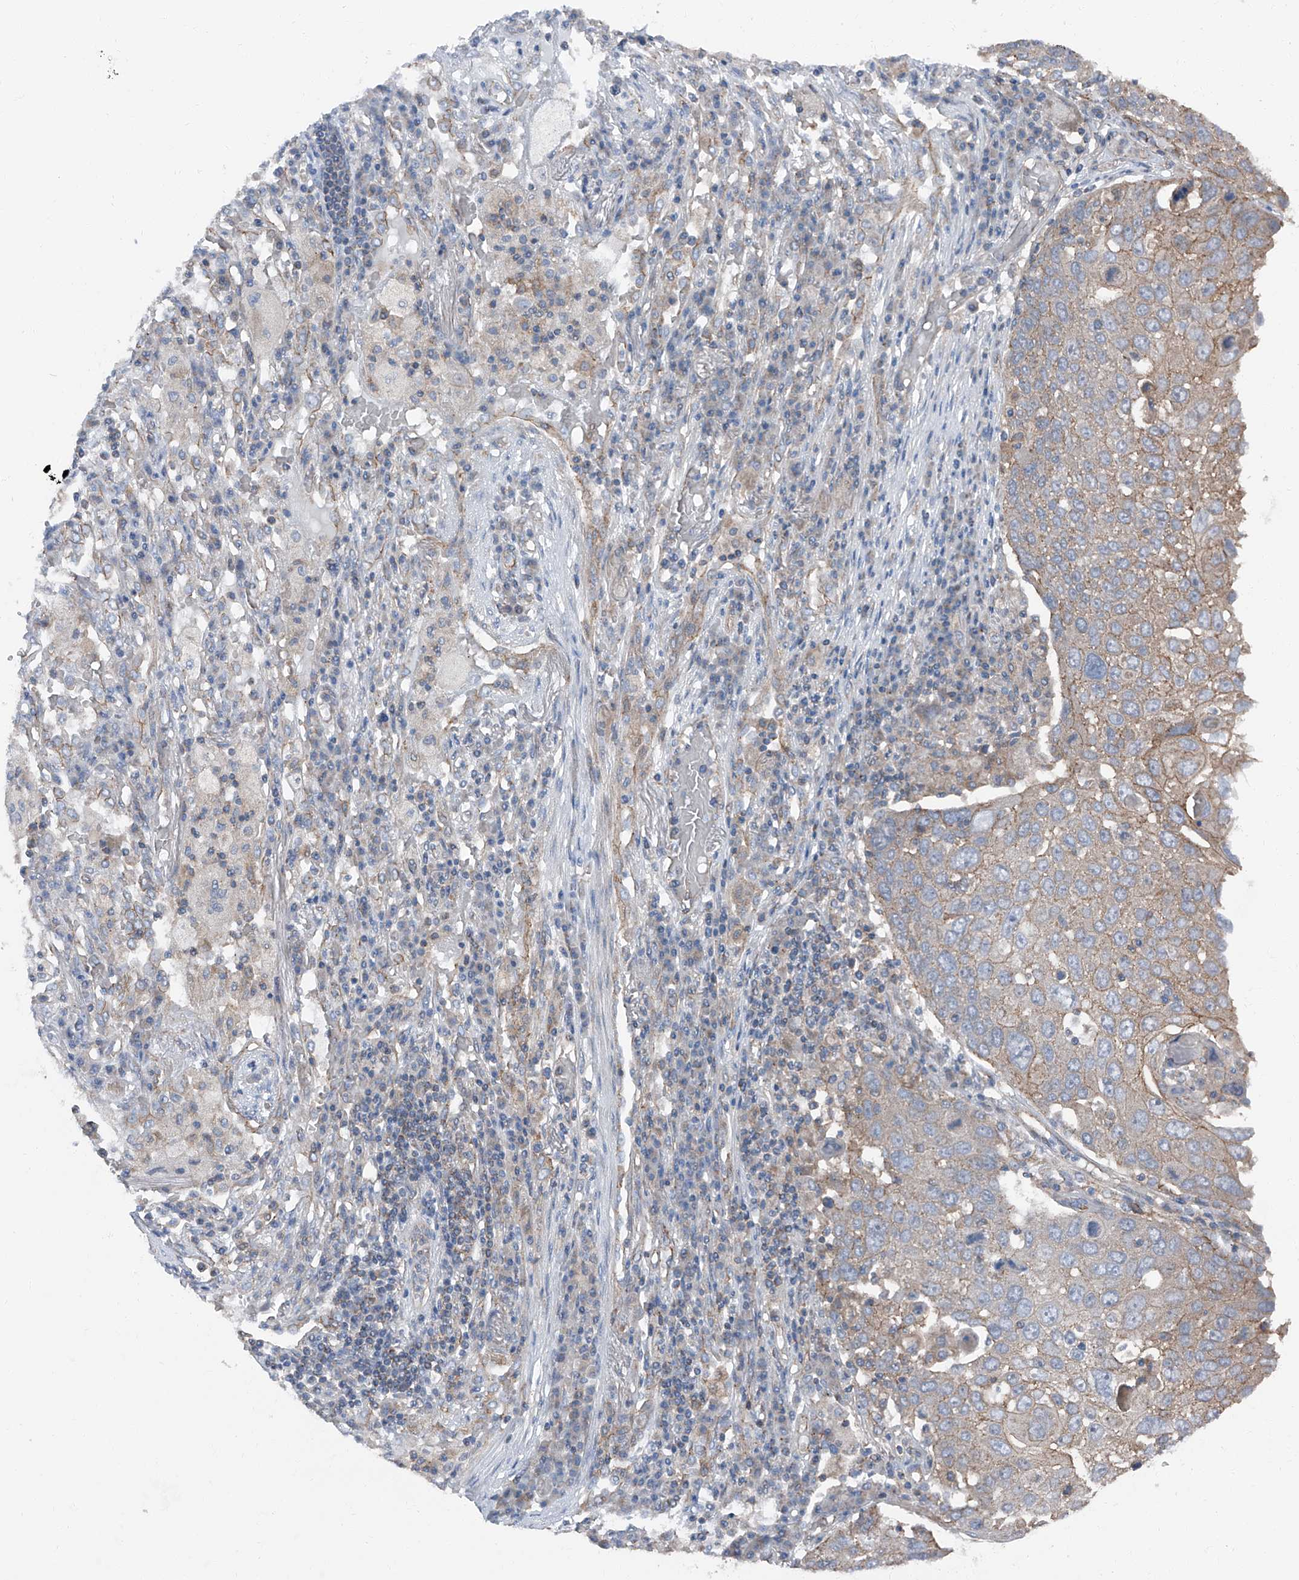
{"staining": {"intensity": "weak", "quantity": "25%-75%", "location": "cytoplasmic/membranous"}, "tissue": "lung cancer", "cell_type": "Tumor cells", "image_type": "cancer", "snomed": [{"axis": "morphology", "description": "Squamous cell carcinoma, NOS"}, {"axis": "topography", "description": "Lung"}], "caption": "DAB immunohistochemical staining of lung squamous cell carcinoma reveals weak cytoplasmic/membranous protein positivity in approximately 25%-75% of tumor cells.", "gene": "GPR142", "patient": {"sex": "male", "age": 65}}